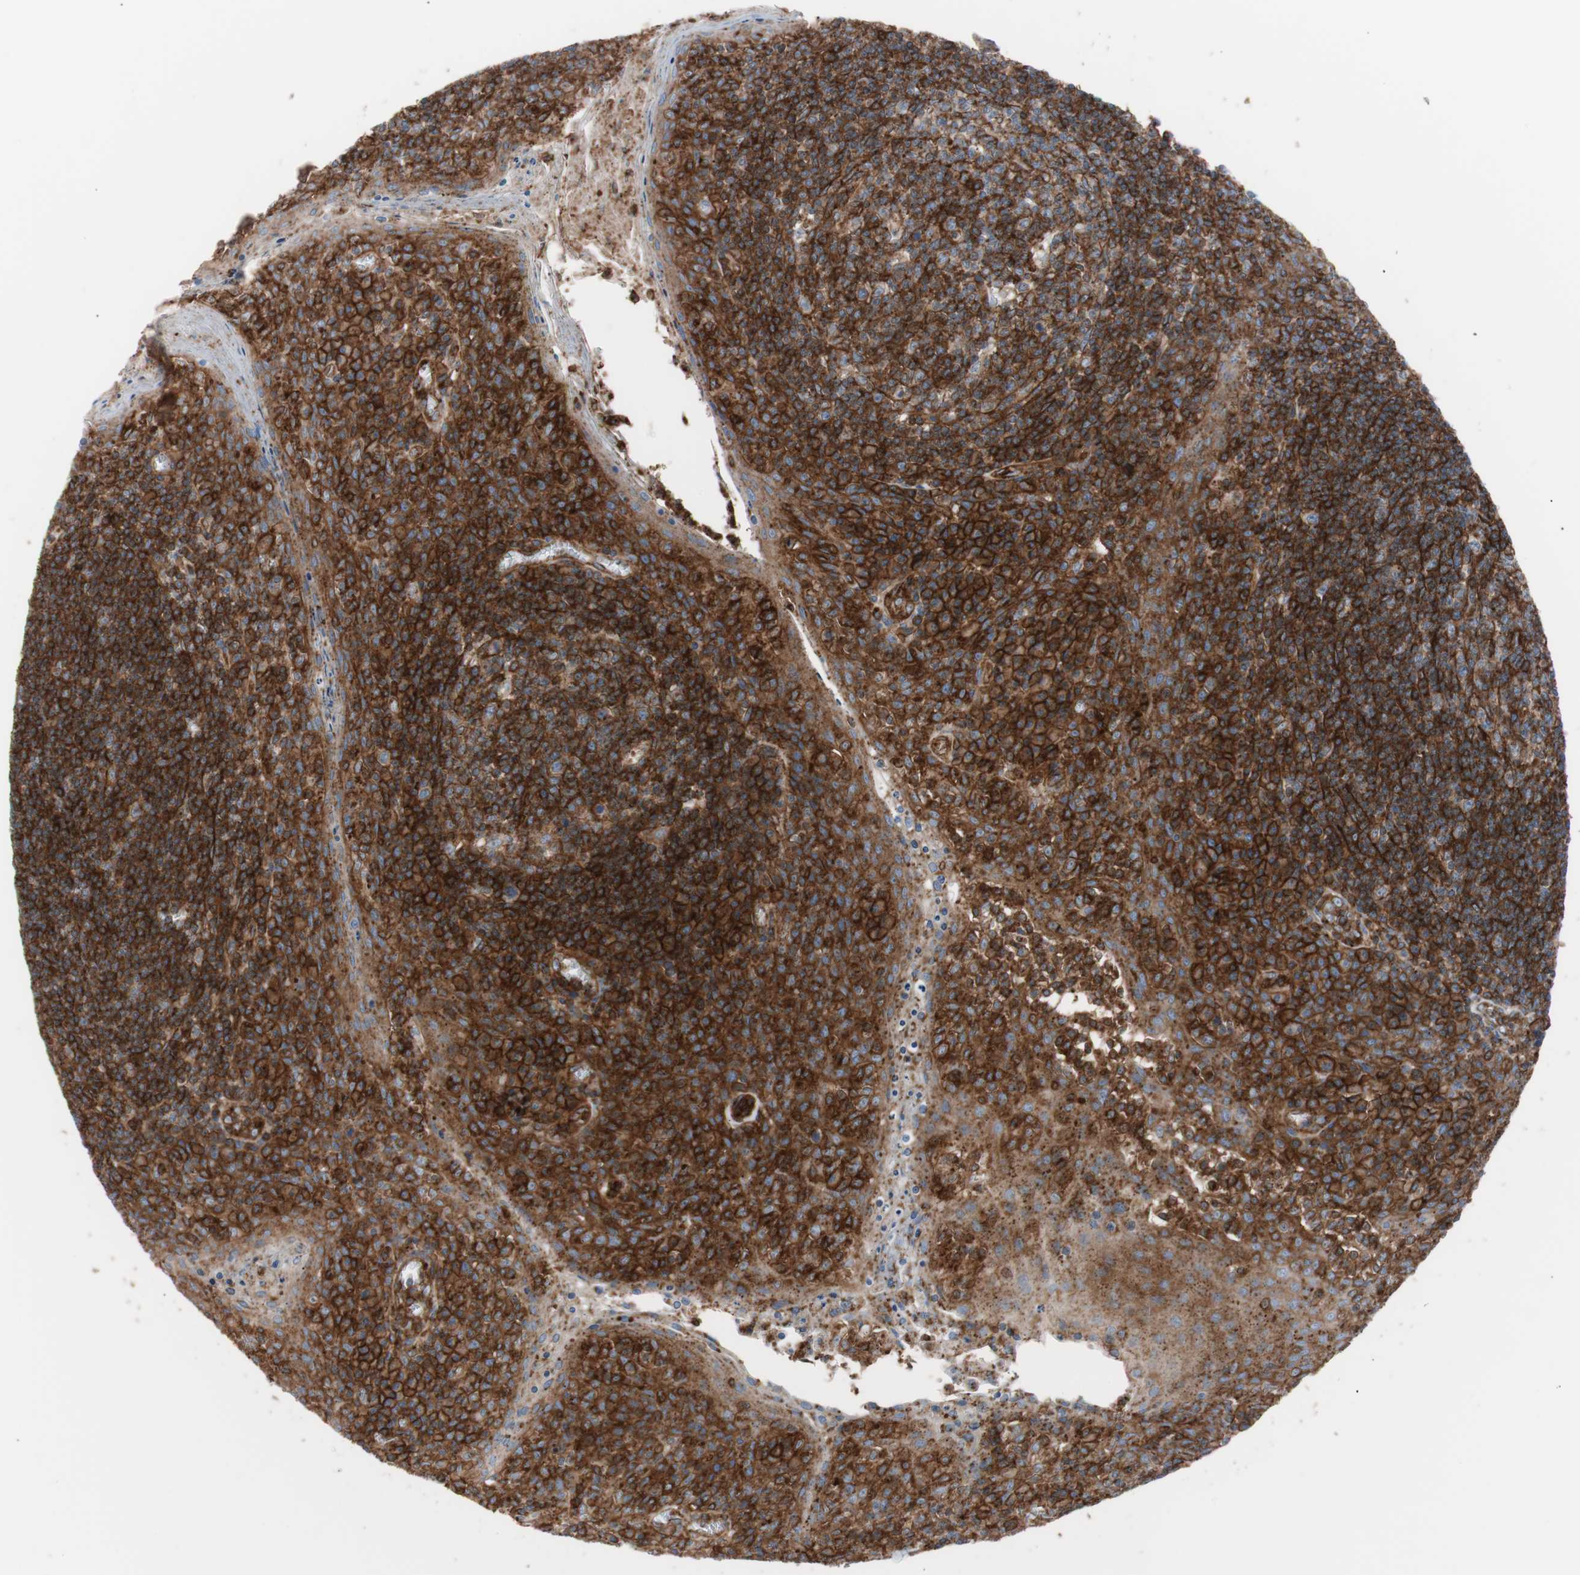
{"staining": {"intensity": "strong", "quantity": ">75%", "location": "cytoplasmic/membranous"}, "tissue": "tonsil", "cell_type": "Germinal center cells", "image_type": "normal", "snomed": [{"axis": "morphology", "description": "Normal tissue, NOS"}, {"axis": "topography", "description": "Tonsil"}], "caption": "Protein staining by immunohistochemistry reveals strong cytoplasmic/membranous expression in approximately >75% of germinal center cells in unremarkable tonsil. (DAB IHC with brightfield microscopy, high magnification).", "gene": "FLOT2", "patient": {"sex": "male", "age": 31}}